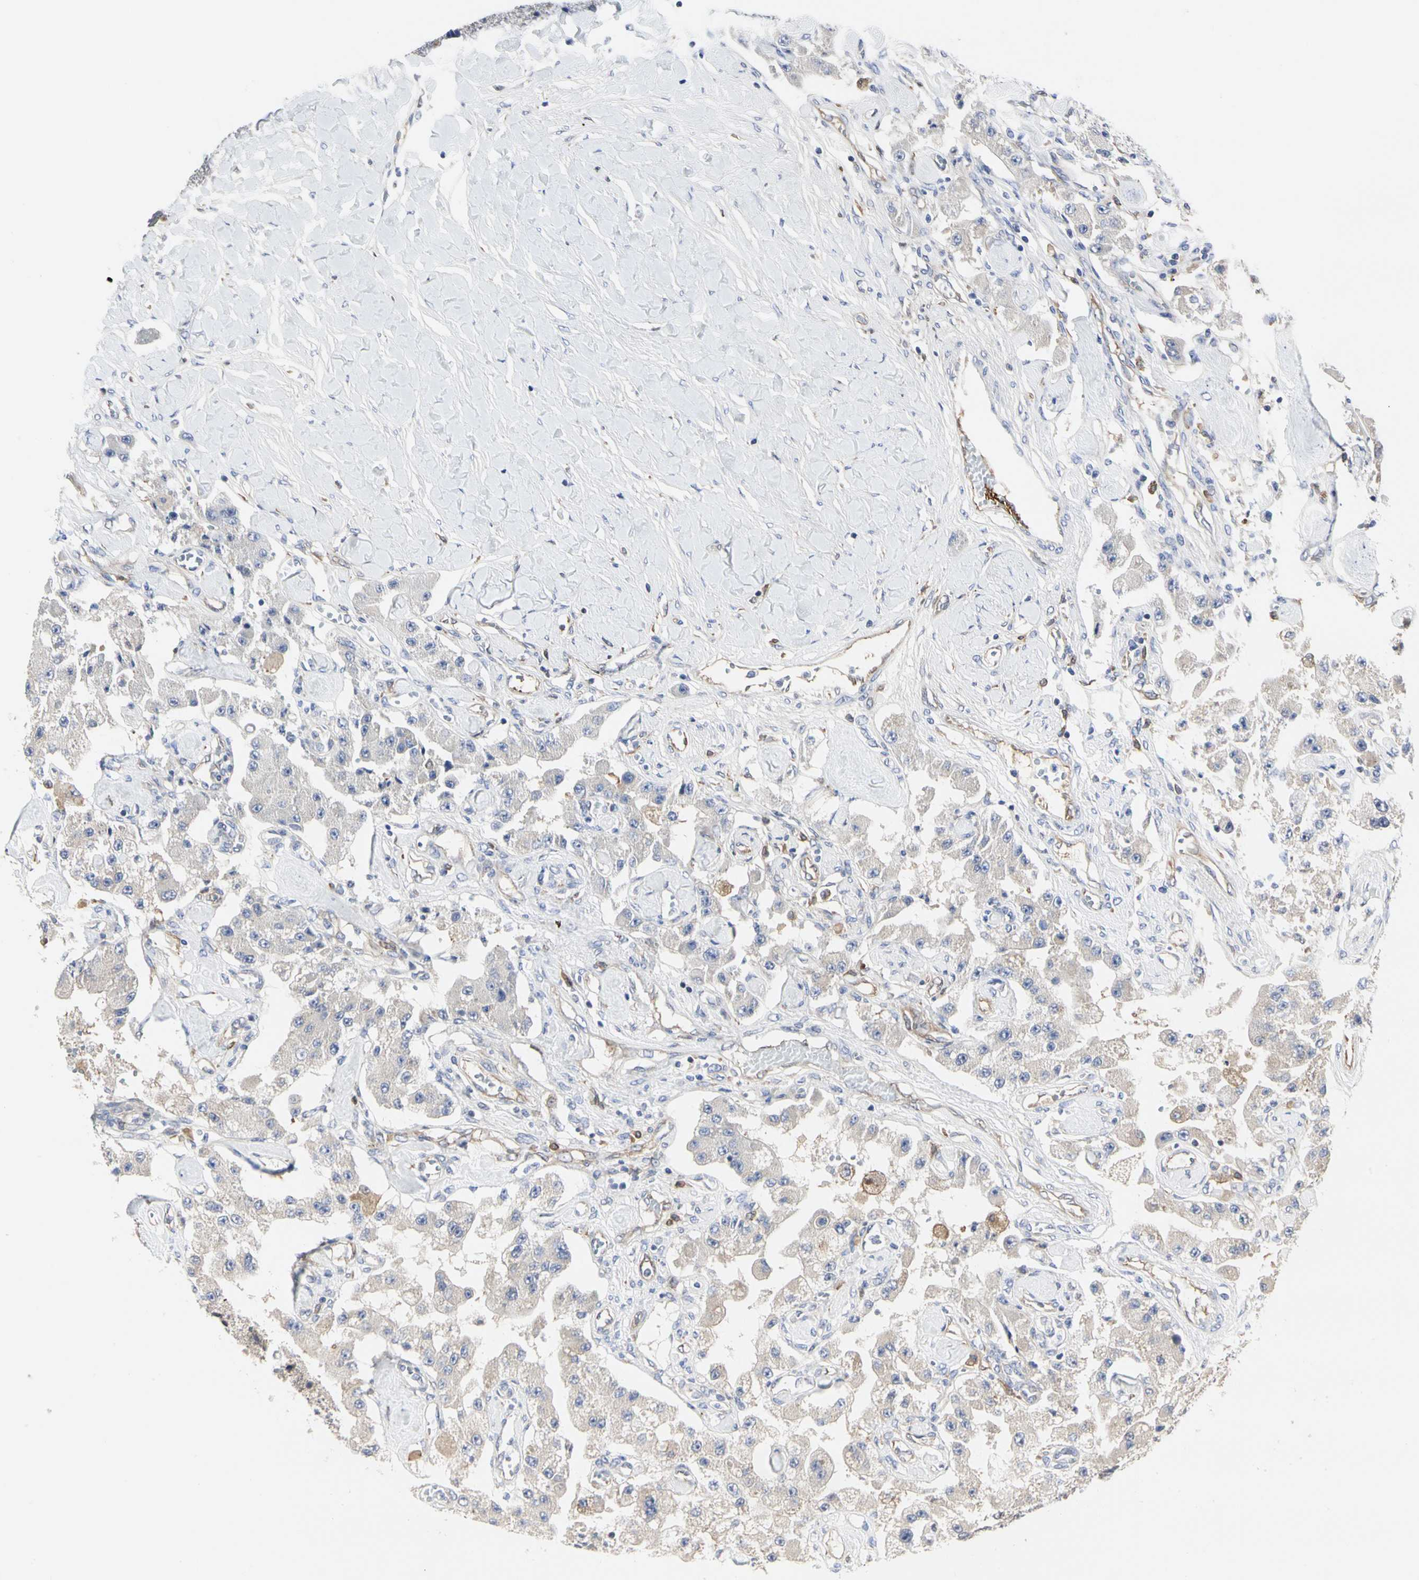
{"staining": {"intensity": "weak", "quantity": ">75%", "location": "cytoplasmic/membranous"}, "tissue": "carcinoid", "cell_type": "Tumor cells", "image_type": "cancer", "snomed": [{"axis": "morphology", "description": "Carcinoid, malignant, NOS"}, {"axis": "topography", "description": "Pancreas"}], "caption": "High-power microscopy captured an IHC histopathology image of carcinoid (malignant), revealing weak cytoplasmic/membranous expression in about >75% of tumor cells.", "gene": "C3orf52", "patient": {"sex": "male", "age": 41}}